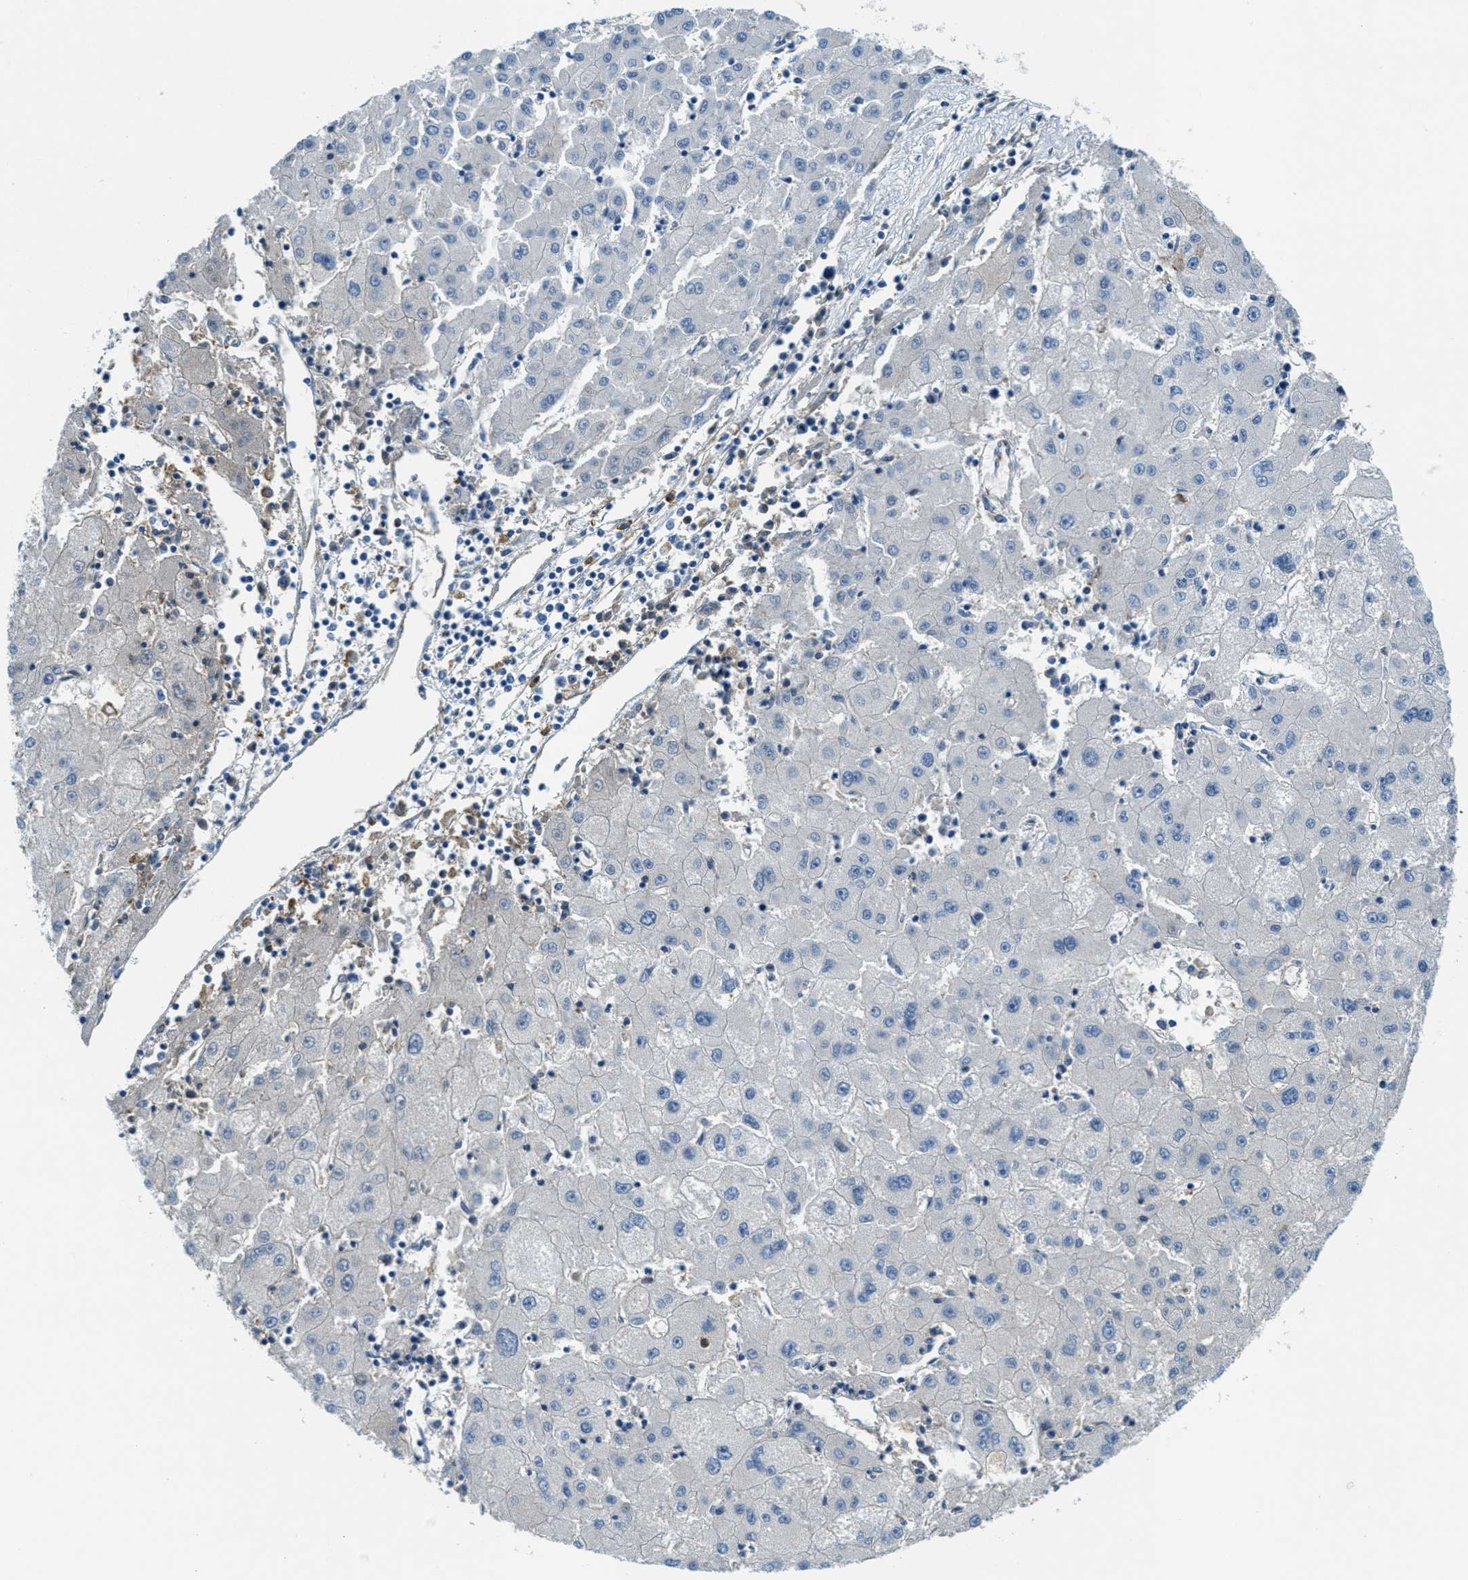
{"staining": {"intensity": "negative", "quantity": "none", "location": "none"}, "tissue": "liver cancer", "cell_type": "Tumor cells", "image_type": "cancer", "snomed": [{"axis": "morphology", "description": "Carcinoma, Hepatocellular, NOS"}, {"axis": "topography", "description": "Liver"}], "caption": "This is an immunohistochemistry image of hepatocellular carcinoma (liver). There is no expression in tumor cells.", "gene": "A2M", "patient": {"sex": "male", "age": 72}}